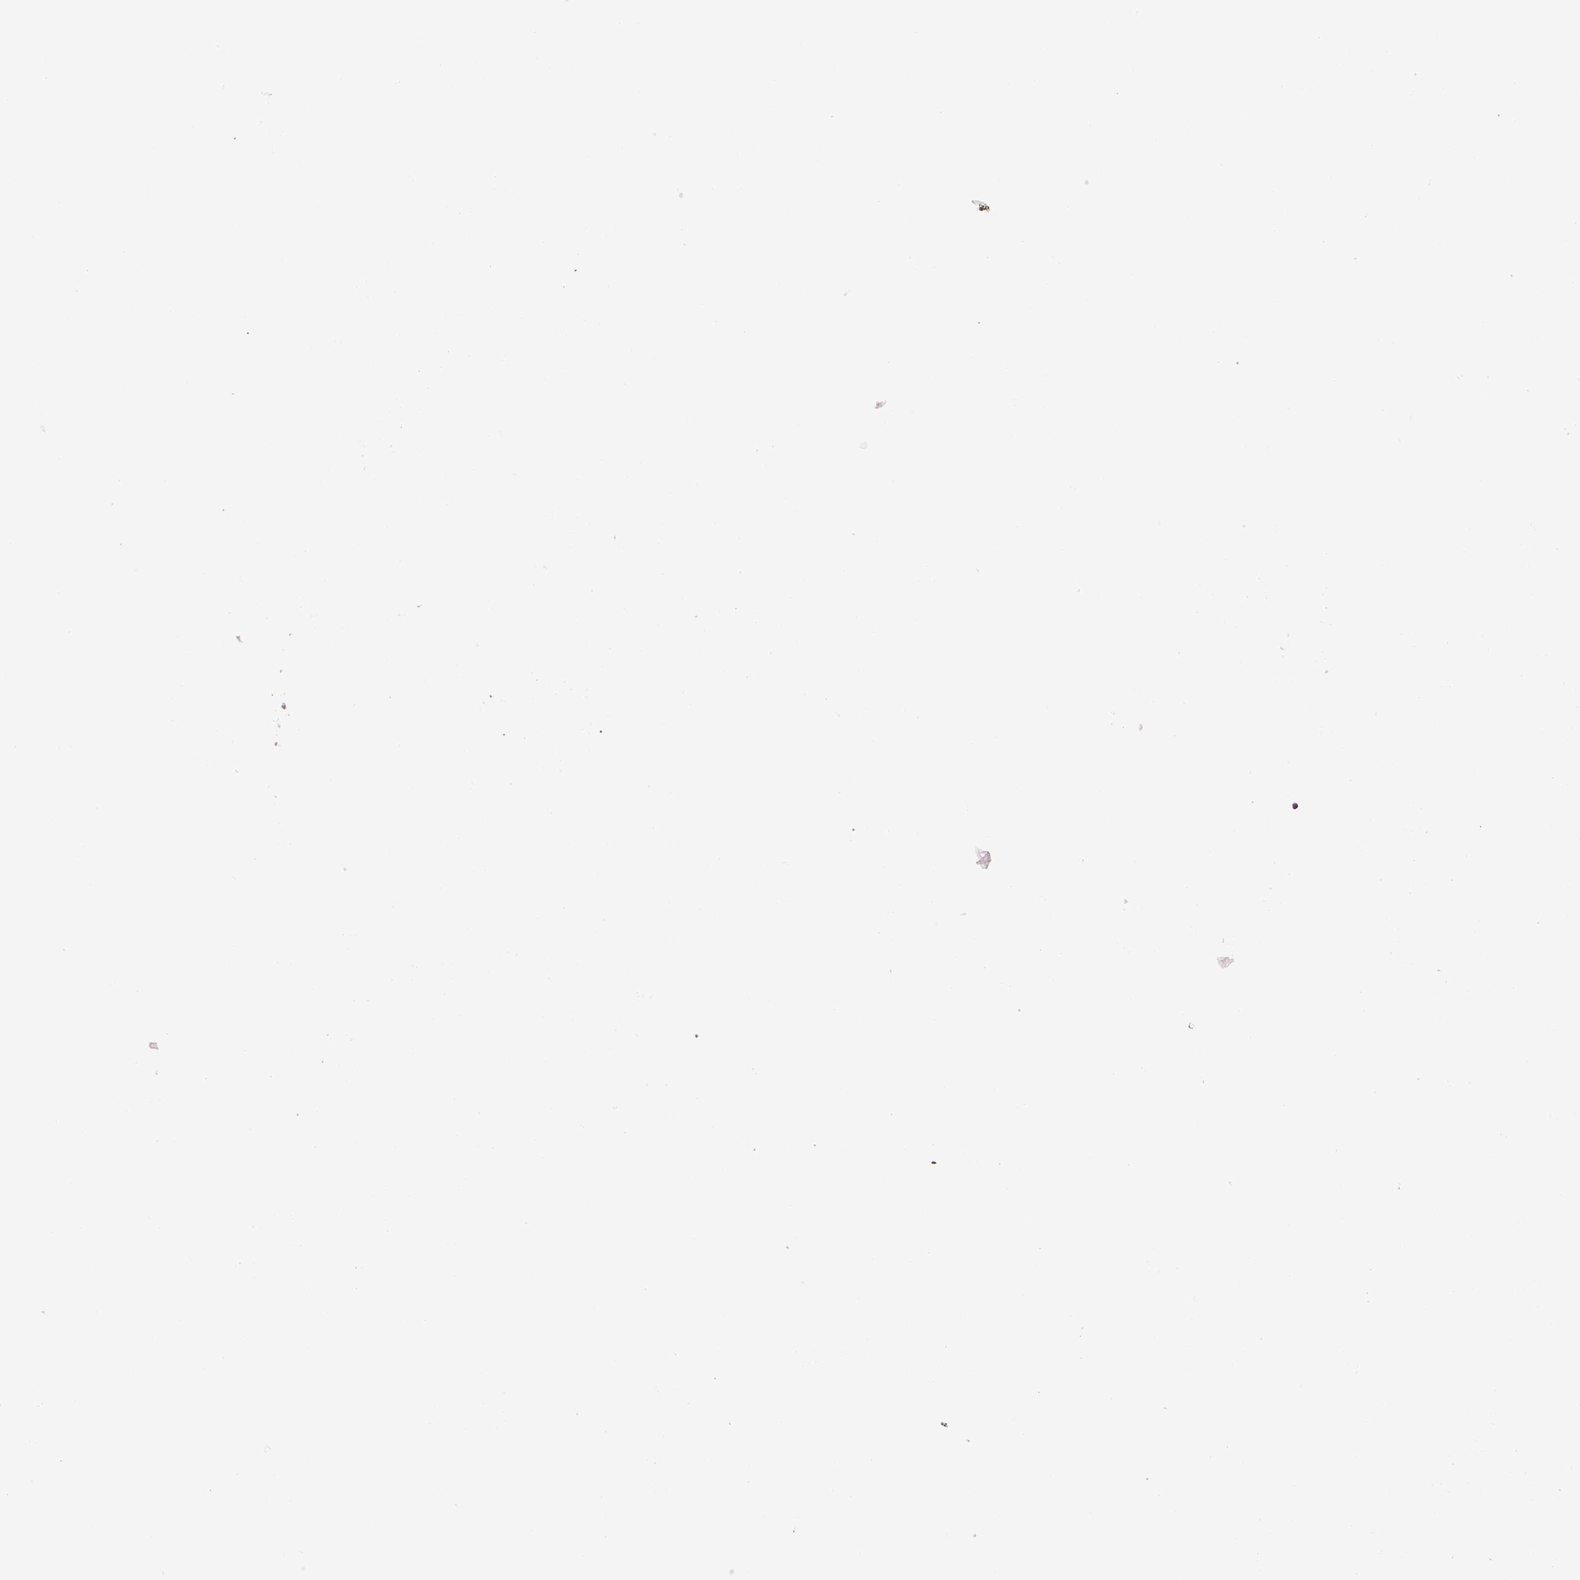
{"staining": {"intensity": "negative", "quantity": "none", "location": "none"}, "tissue": "prostate cancer", "cell_type": "Tumor cells", "image_type": "cancer", "snomed": [{"axis": "morphology", "description": "Adenocarcinoma, High grade"}, {"axis": "topography", "description": "Prostate"}], "caption": "Image shows no protein positivity in tumor cells of prostate adenocarcinoma (high-grade) tissue.", "gene": "EGR4", "patient": {"sex": "male", "age": 53}}